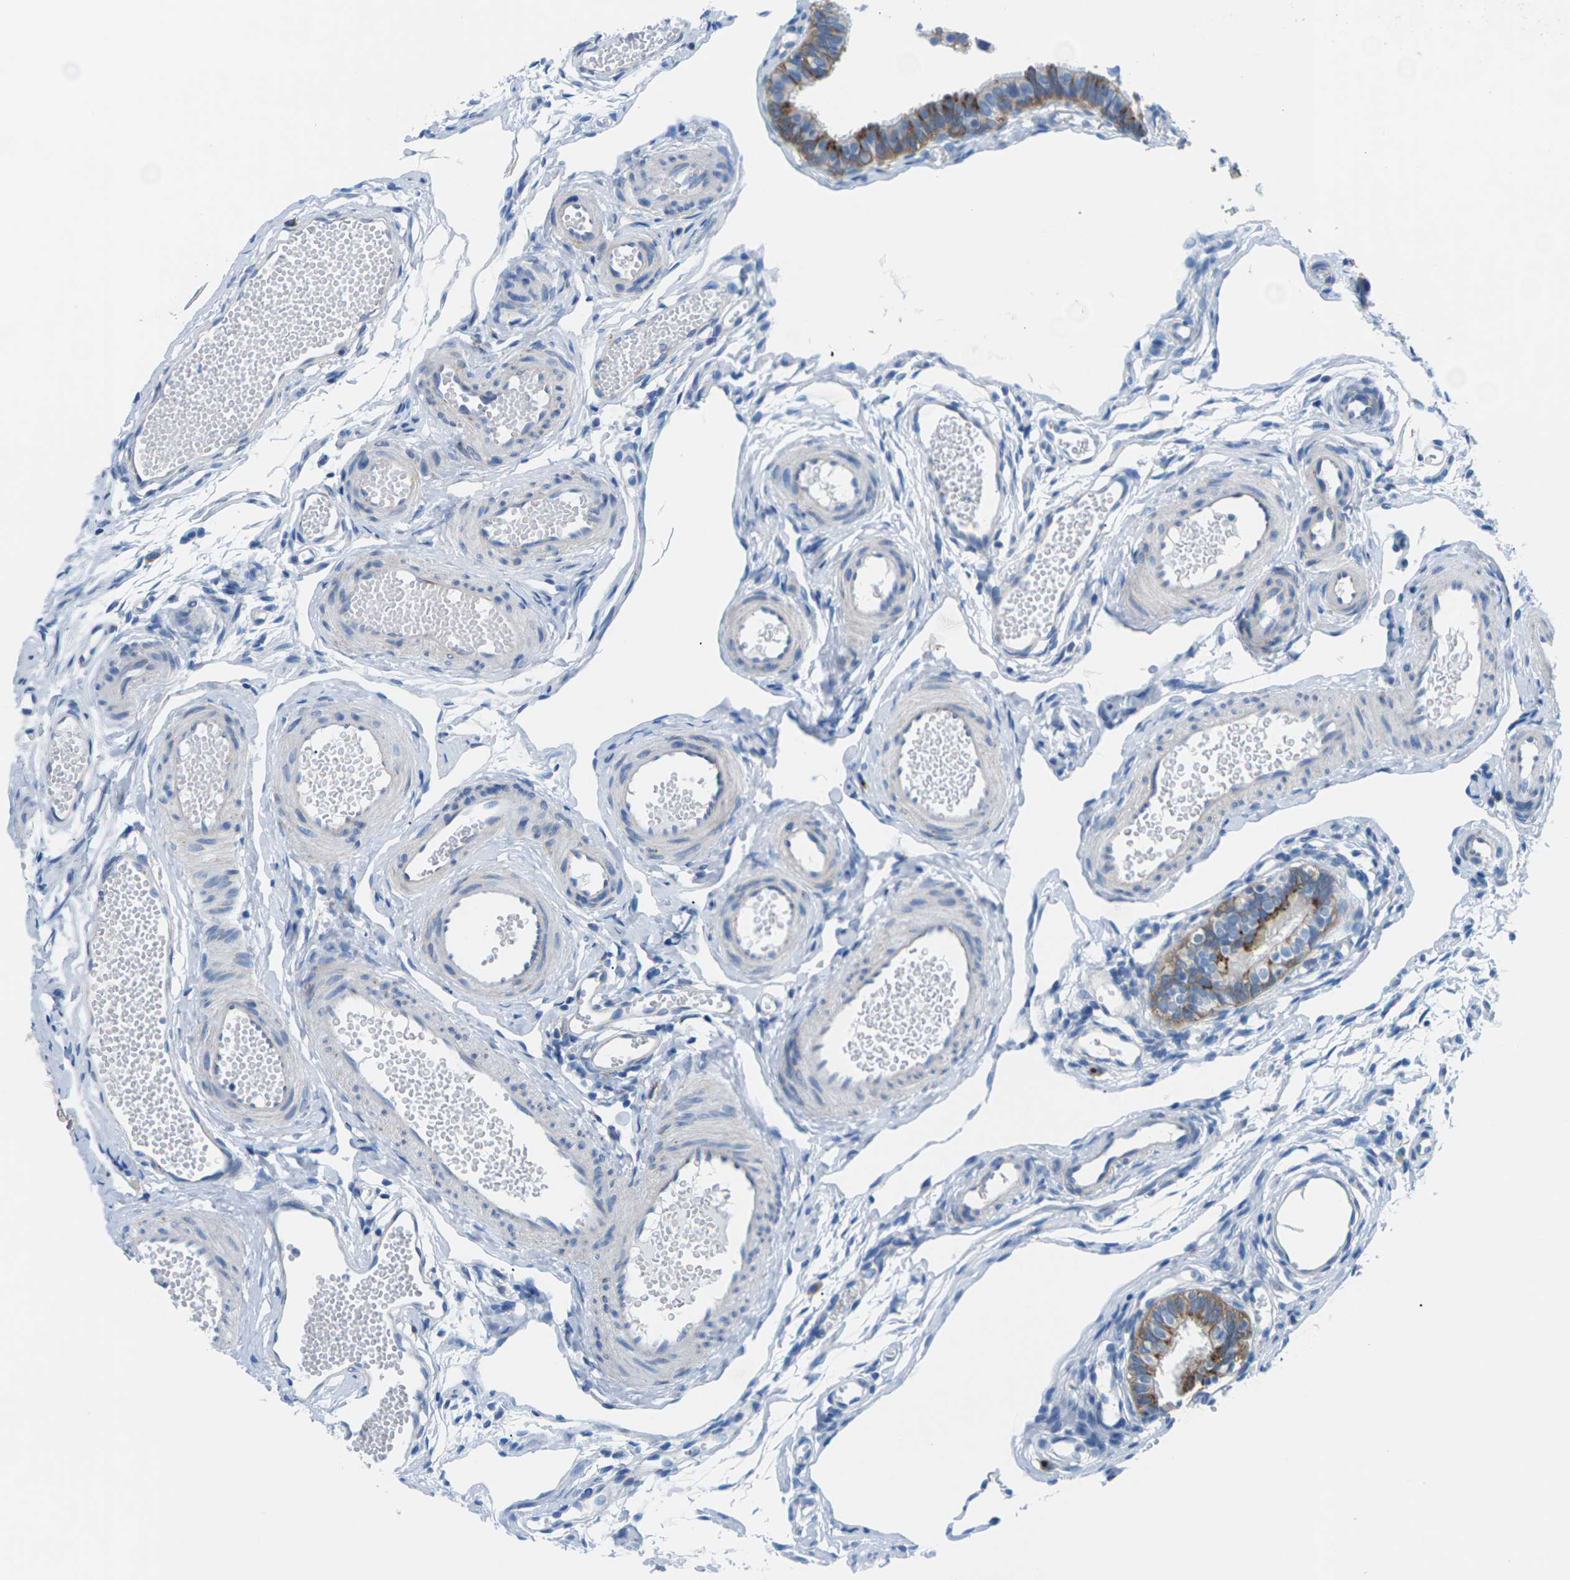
{"staining": {"intensity": "moderate", "quantity": ">75%", "location": "cytoplasmic/membranous"}, "tissue": "fallopian tube", "cell_type": "Glandular cells", "image_type": "normal", "snomed": [{"axis": "morphology", "description": "Normal tissue, NOS"}, {"axis": "topography", "description": "Fallopian tube"}, {"axis": "topography", "description": "Placenta"}], "caption": "Fallopian tube stained with IHC reveals moderate cytoplasmic/membranous positivity in approximately >75% of glandular cells.", "gene": "SYNGR2", "patient": {"sex": "female", "age": 34}}